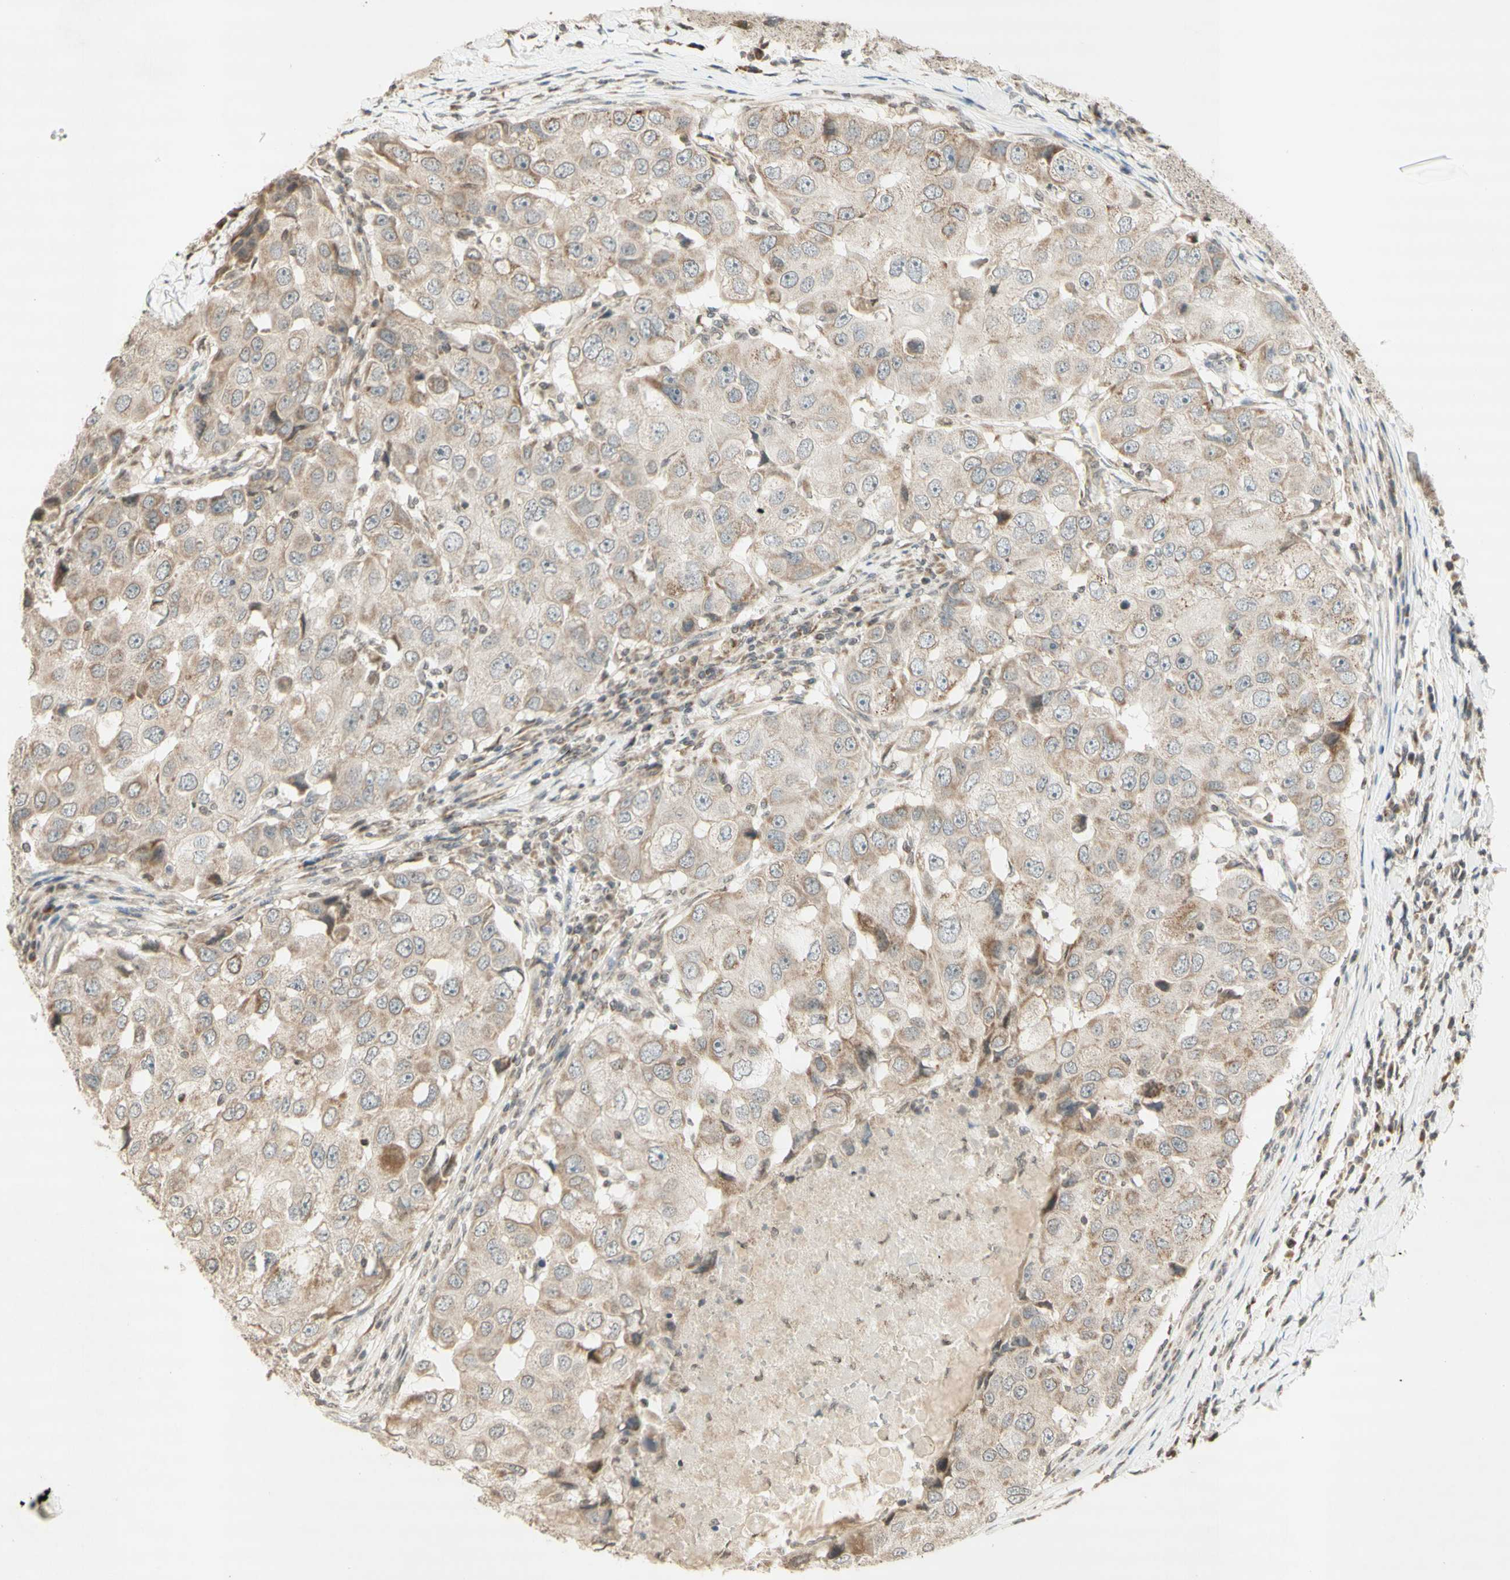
{"staining": {"intensity": "weak", "quantity": "25%-75%", "location": "cytoplasmic/membranous"}, "tissue": "breast cancer", "cell_type": "Tumor cells", "image_type": "cancer", "snomed": [{"axis": "morphology", "description": "Duct carcinoma"}, {"axis": "topography", "description": "Breast"}], "caption": "A brown stain highlights weak cytoplasmic/membranous positivity of a protein in breast infiltrating ductal carcinoma tumor cells.", "gene": "CCNI", "patient": {"sex": "female", "age": 27}}